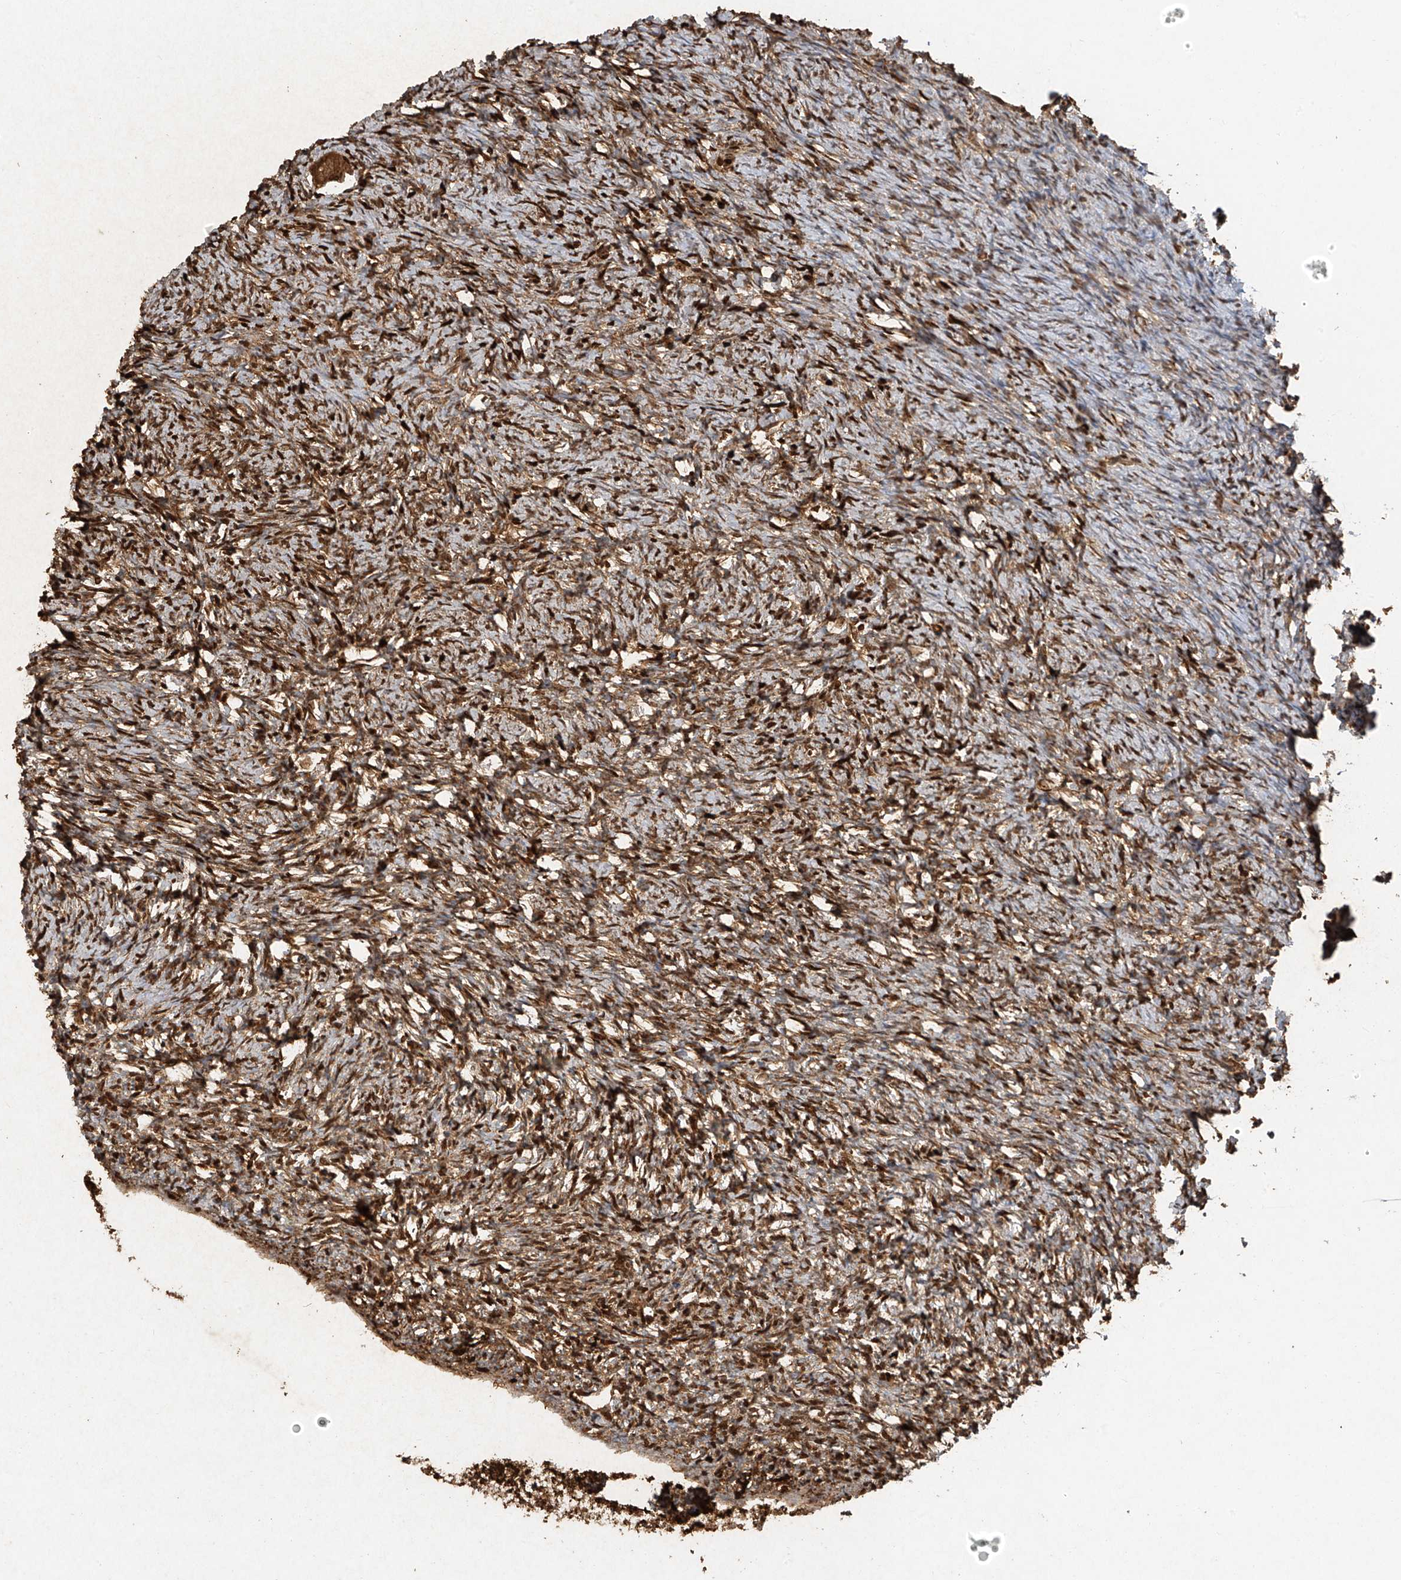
{"staining": {"intensity": "moderate", "quantity": ">75%", "location": "cytoplasmic/membranous,nuclear"}, "tissue": "ovary", "cell_type": "Follicle cells", "image_type": "normal", "snomed": [{"axis": "morphology", "description": "Normal tissue, NOS"}, {"axis": "morphology", "description": "Cyst, NOS"}, {"axis": "topography", "description": "Ovary"}], "caption": "DAB (3,3'-diaminobenzidine) immunohistochemical staining of benign ovary shows moderate cytoplasmic/membranous,nuclear protein positivity in about >75% of follicle cells.", "gene": "ATRIP", "patient": {"sex": "female", "age": 33}}